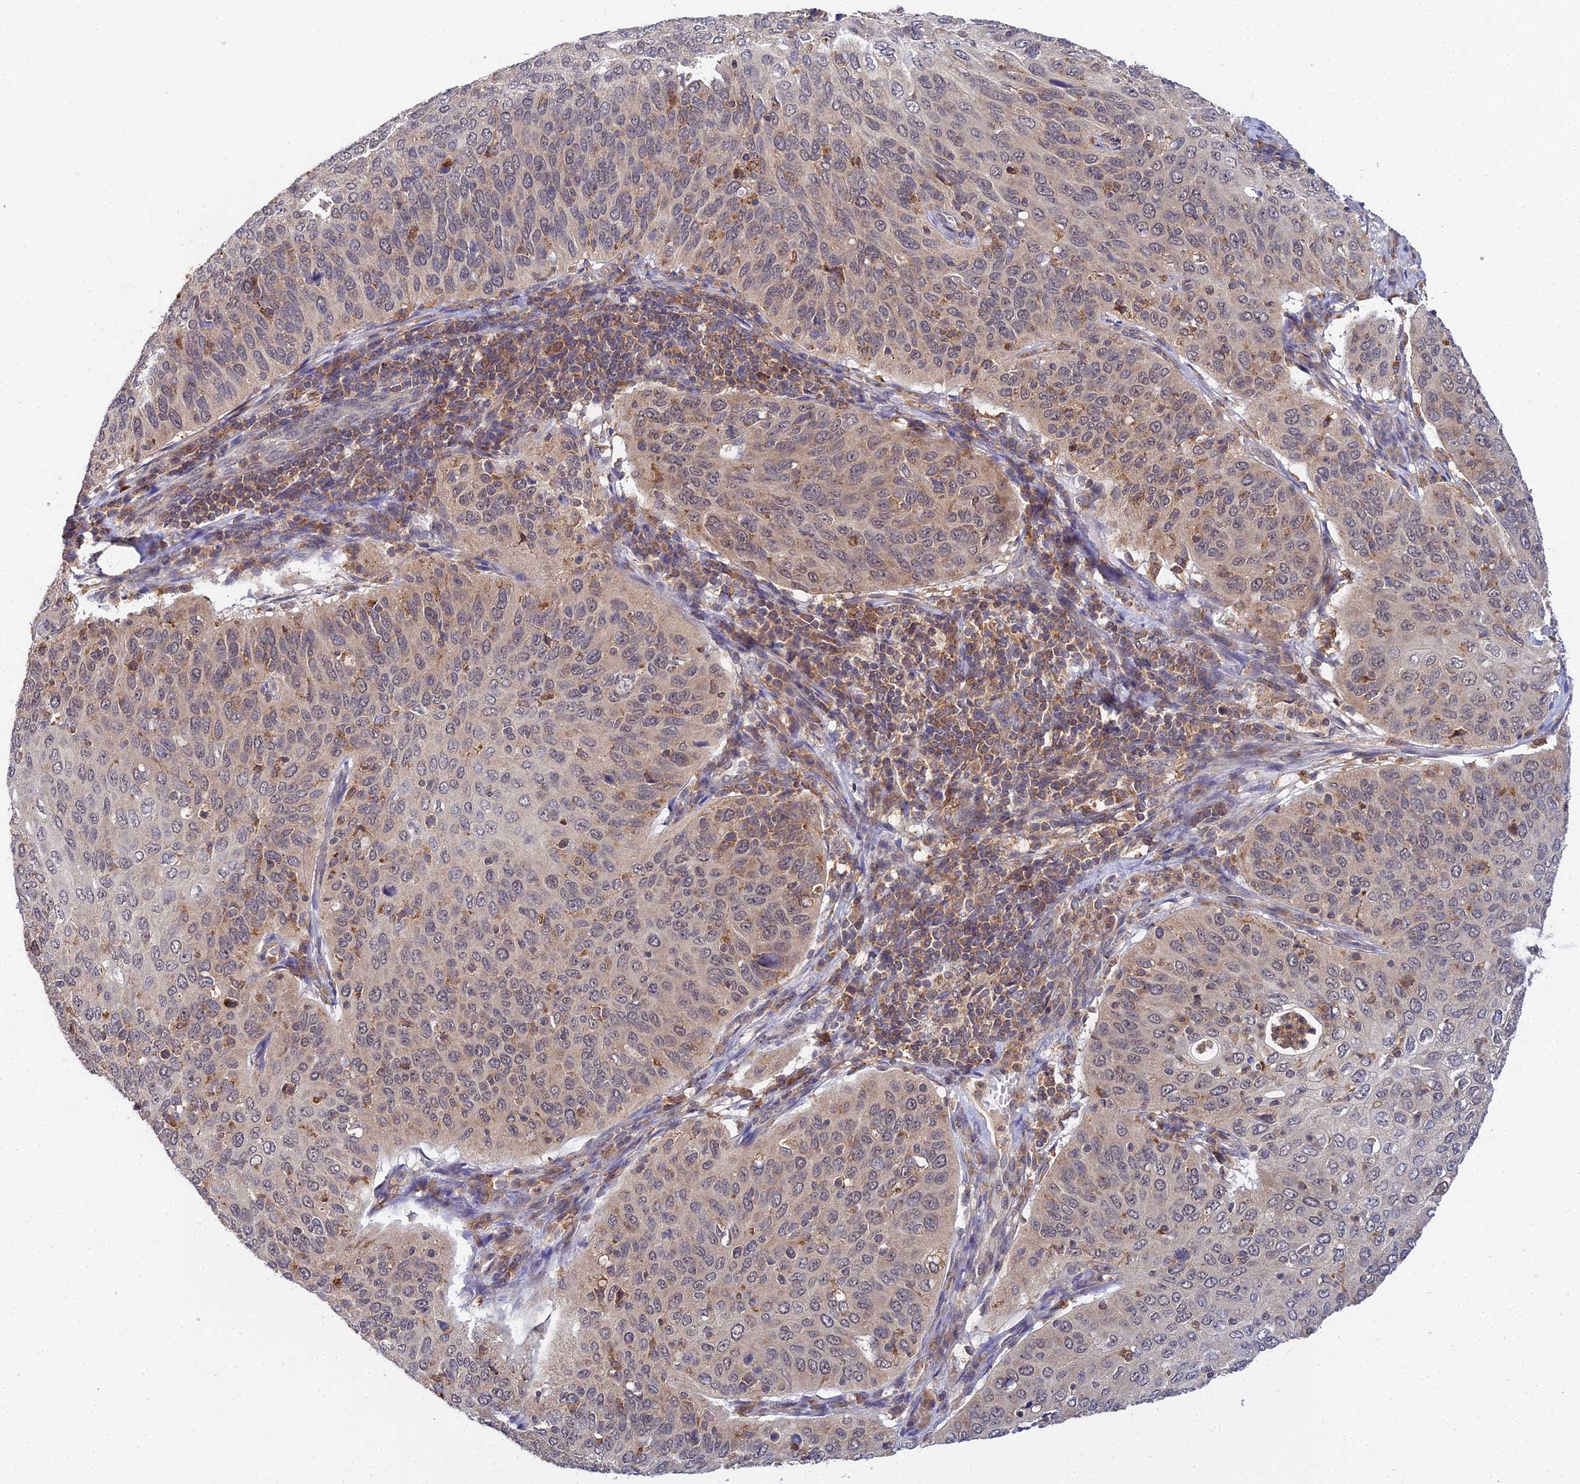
{"staining": {"intensity": "weak", "quantity": "25%-75%", "location": "cytoplasmic/membranous"}, "tissue": "cervical cancer", "cell_type": "Tumor cells", "image_type": "cancer", "snomed": [{"axis": "morphology", "description": "Squamous cell carcinoma, NOS"}, {"axis": "topography", "description": "Cervix"}], "caption": "This image shows immunohistochemistry (IHC) staining of human cervical cancer (squamous cell carcinoma), with low weak cytoplasmic/membranous positivity in about 25%-75% of tumor cells.", "gene": "TPRX1", "patient": {"sex": "female", "age": 36}}